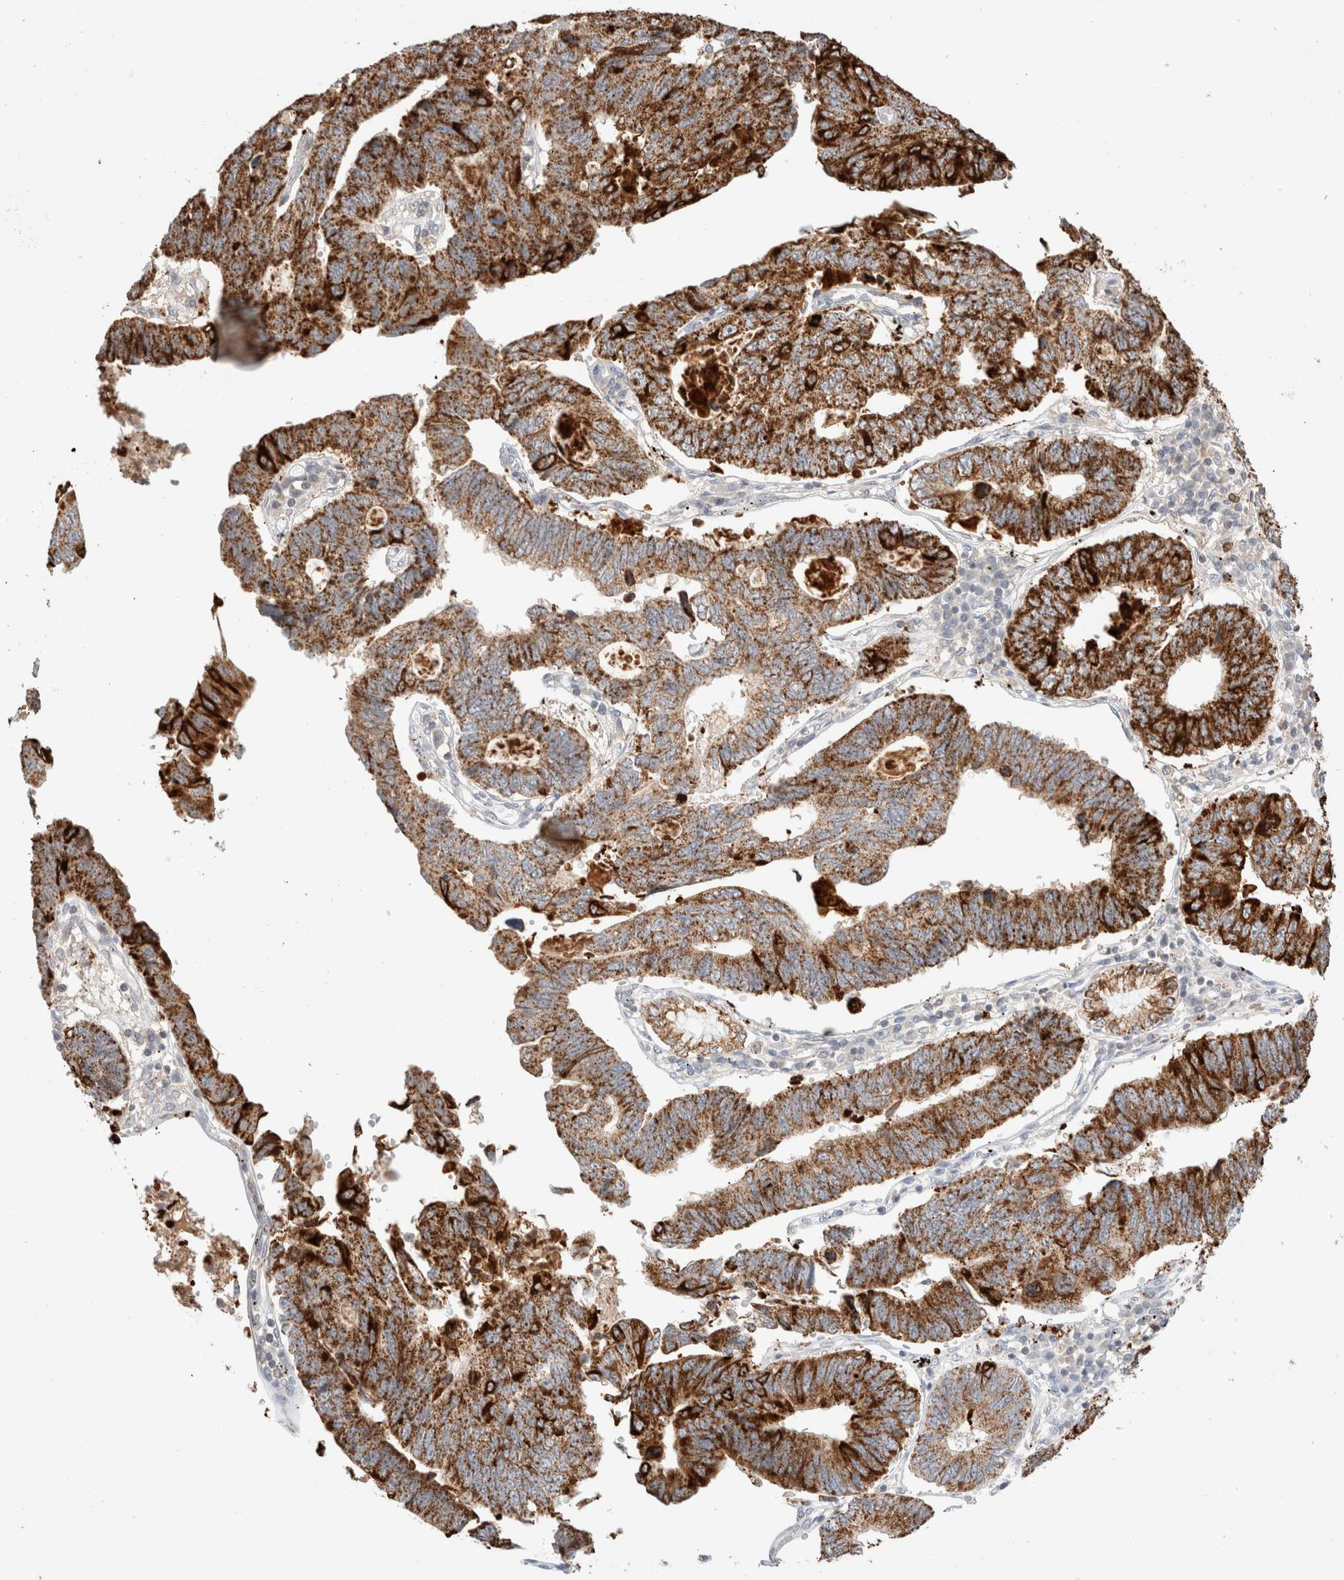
{"staining": {"intensity": "strong", "quantity": ">75%", "location": "cytoplasmic/membranous"}, "tissue": "stomach cancer", "cell_type": "Tumor cells", "image_type": "cancer", "snomed": [{"axis": "morphology", "description": "Adenocarcinoma, NOS"}, {"axis": "topography", "description": "Stomach"}], "caption": "The histopathology image demonstrates a brown stain indicating the presence of a protein in the cytoplasmic/membranous of tumor cells in stomach adenocarcinoma.", "gene": "TRIM41", "patient": {"sex": "male", "age": 59}}